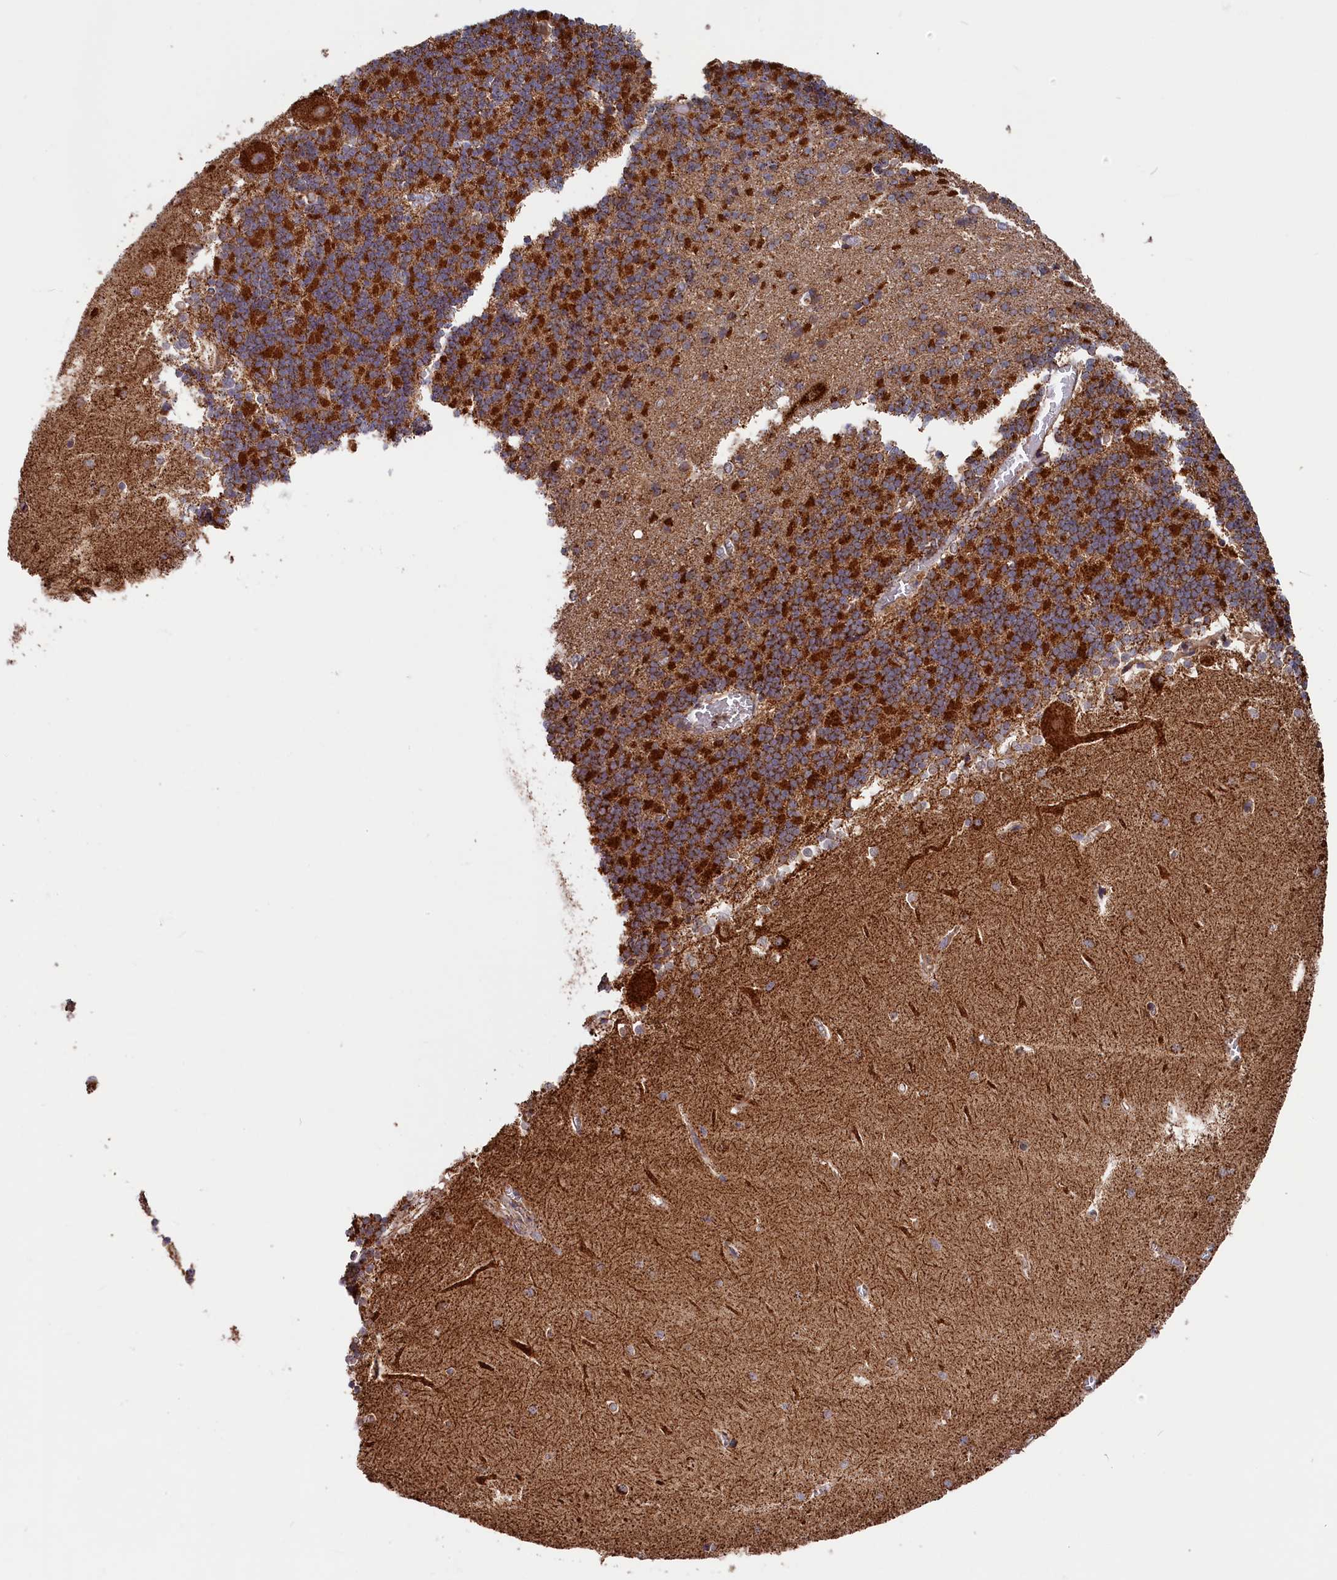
{"staining": {"intensity": "strong", "quantity": "25%-75%", "location": "cytoplasmic/membranous"}, "tissue": "cerebellum", "cell_type": "Cells in granular layer", "image_type": "normal", "snomed": [{"axis": "morphology", "description": "Normal tissue, NOS"}, {"axis": "topography", "description": "Cerebellum"}], "caption": "Immunohistochemistry (IHC) of unremarkable cerebellum shows high levels of strong cytoplasmic/membranous expression in approximately 25%-75% of cells in granular layer.", "gene": "MACROD1", "patient": {"sex": "male", "age": 37}}